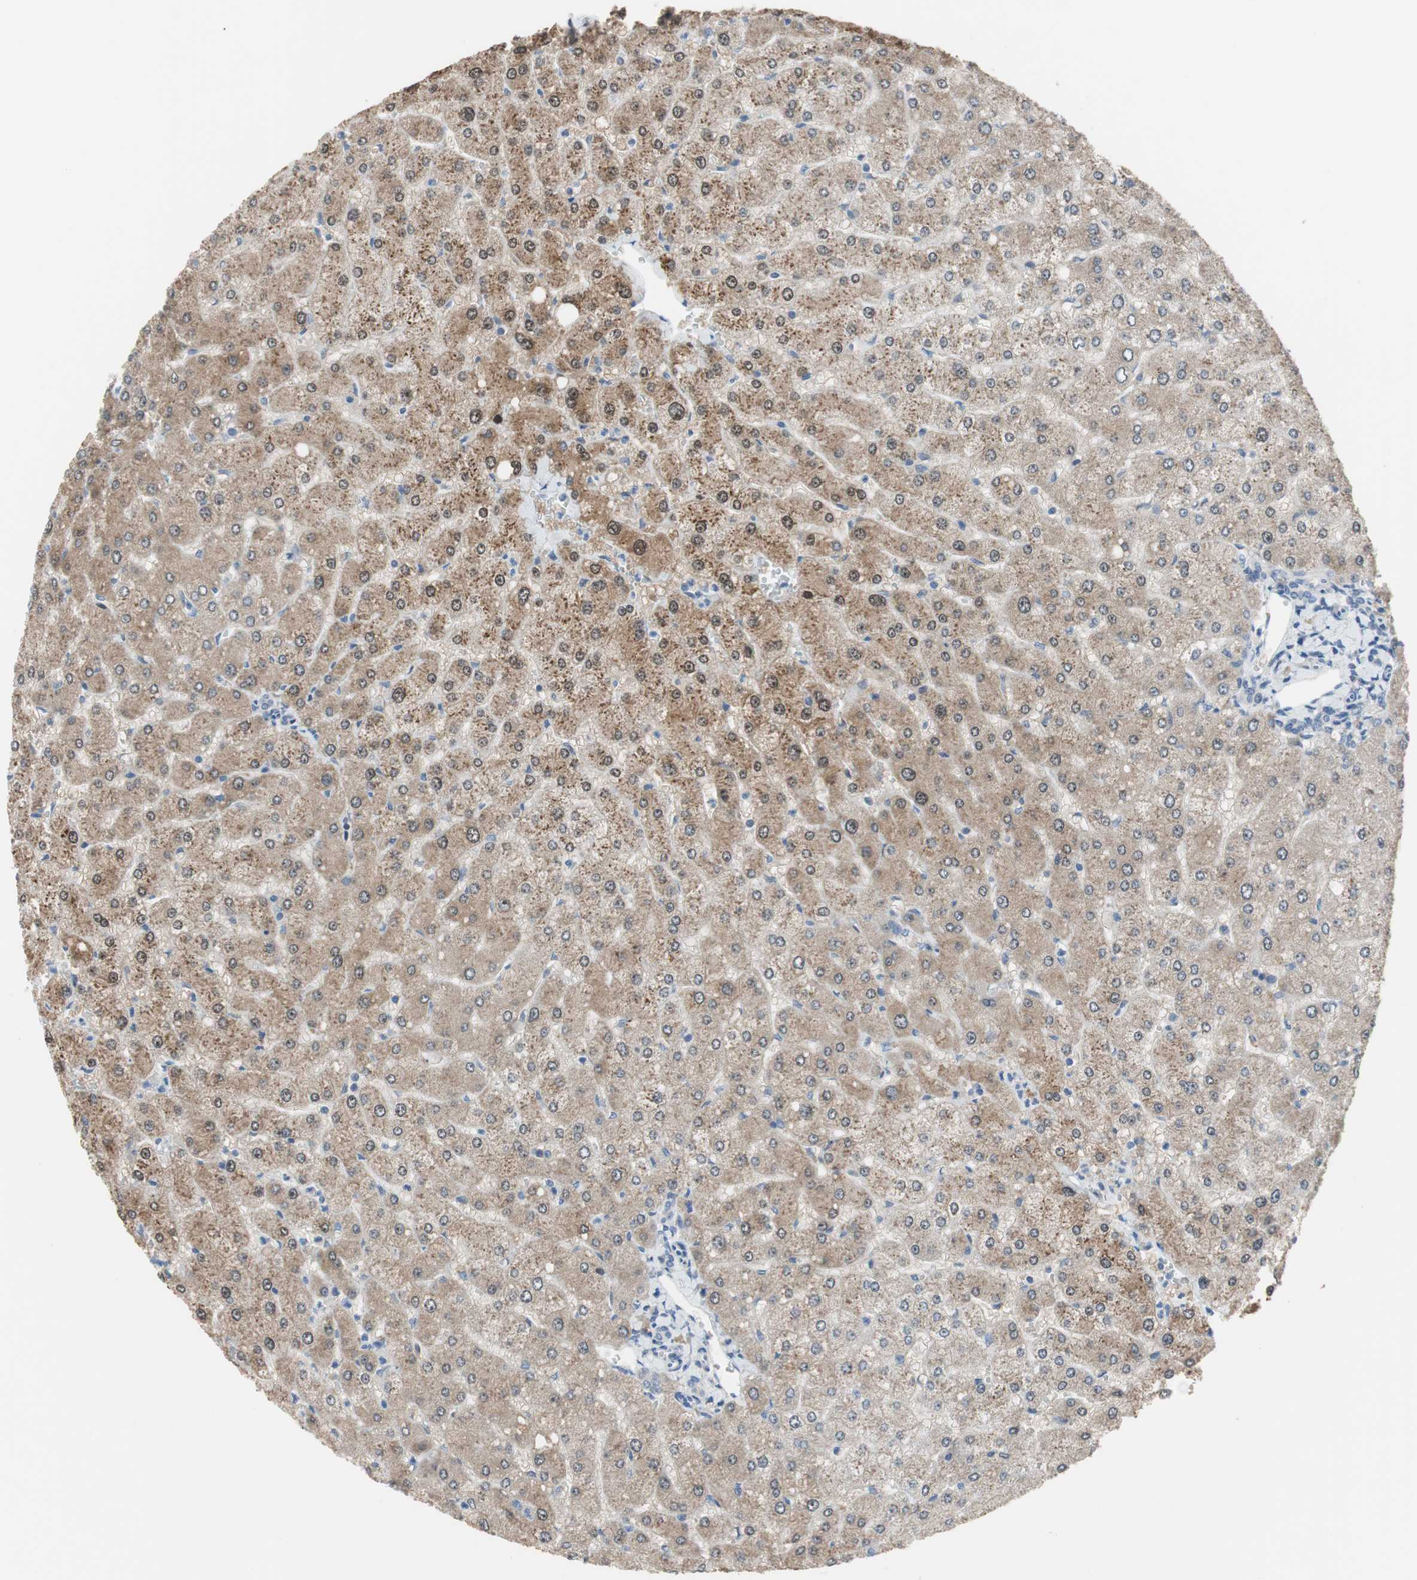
{"staining": {"intensity": "negative", "quantity": "none", "location": "none"}, "tissue": "liver", "cell_type": "Cholangiocytes", "image_type": "normal", "snomed": [{"axis": "morphology", "description": "Normal tissue, NOS"}, {"axis": "topography", "description": "Liver"}], "caption": "There is no significant staining in cholangiocytes of liver.", "gene": "GRHL1", "patient": {"sex": "male", "age": 55}}